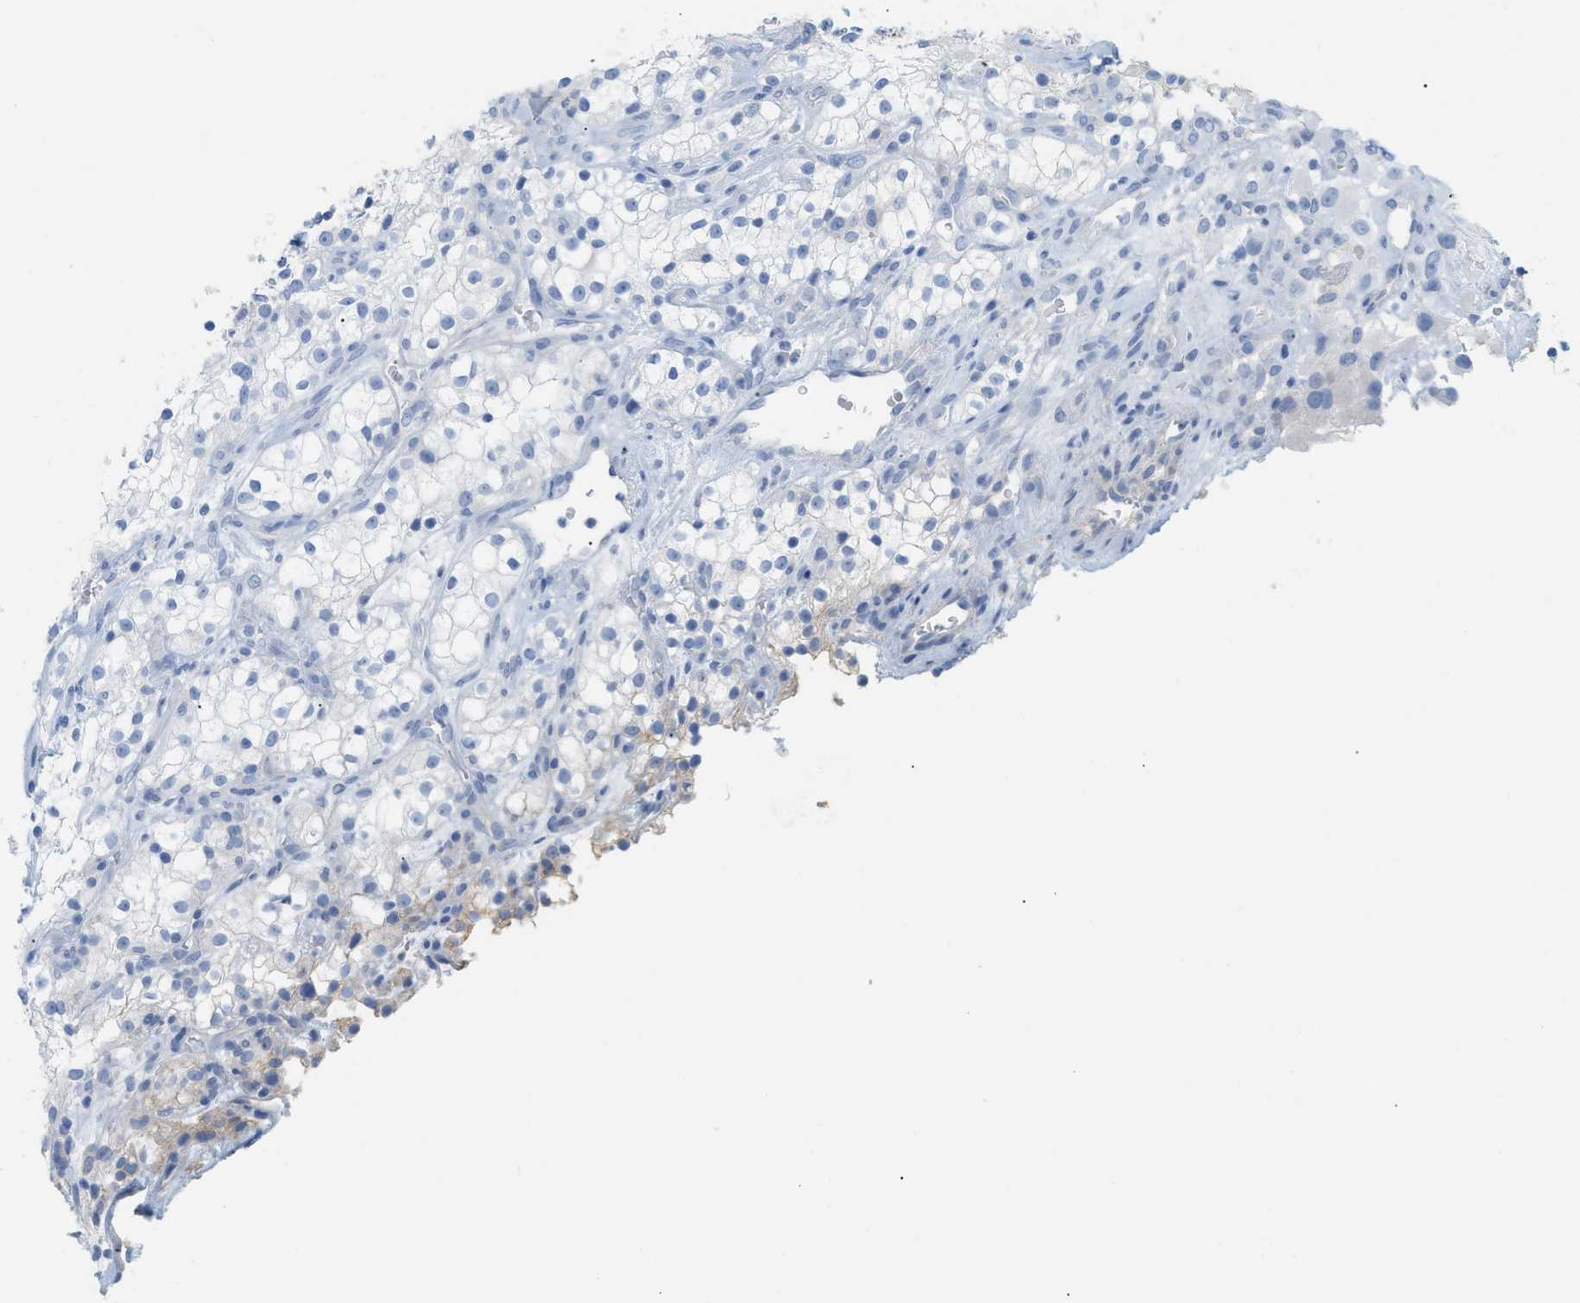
{"staining": {"intensity": "negative", "quantity": "none", "location": "none"}, "tissue": "renal cancer", "cell_type": "Tumor cells", "image_type": "cancer", "snomed": [{"axis": "morphology", "description": "Adenocarcinoma, NOS"}, {"axis": "topography", "description": "Kidney"}], "caption": "The histopathology image displays no staining of tumor cells in renal cancer (adenocarcinoma).", "gene": "PAPPA", "patient": {"sex": "female", "age": 52}}